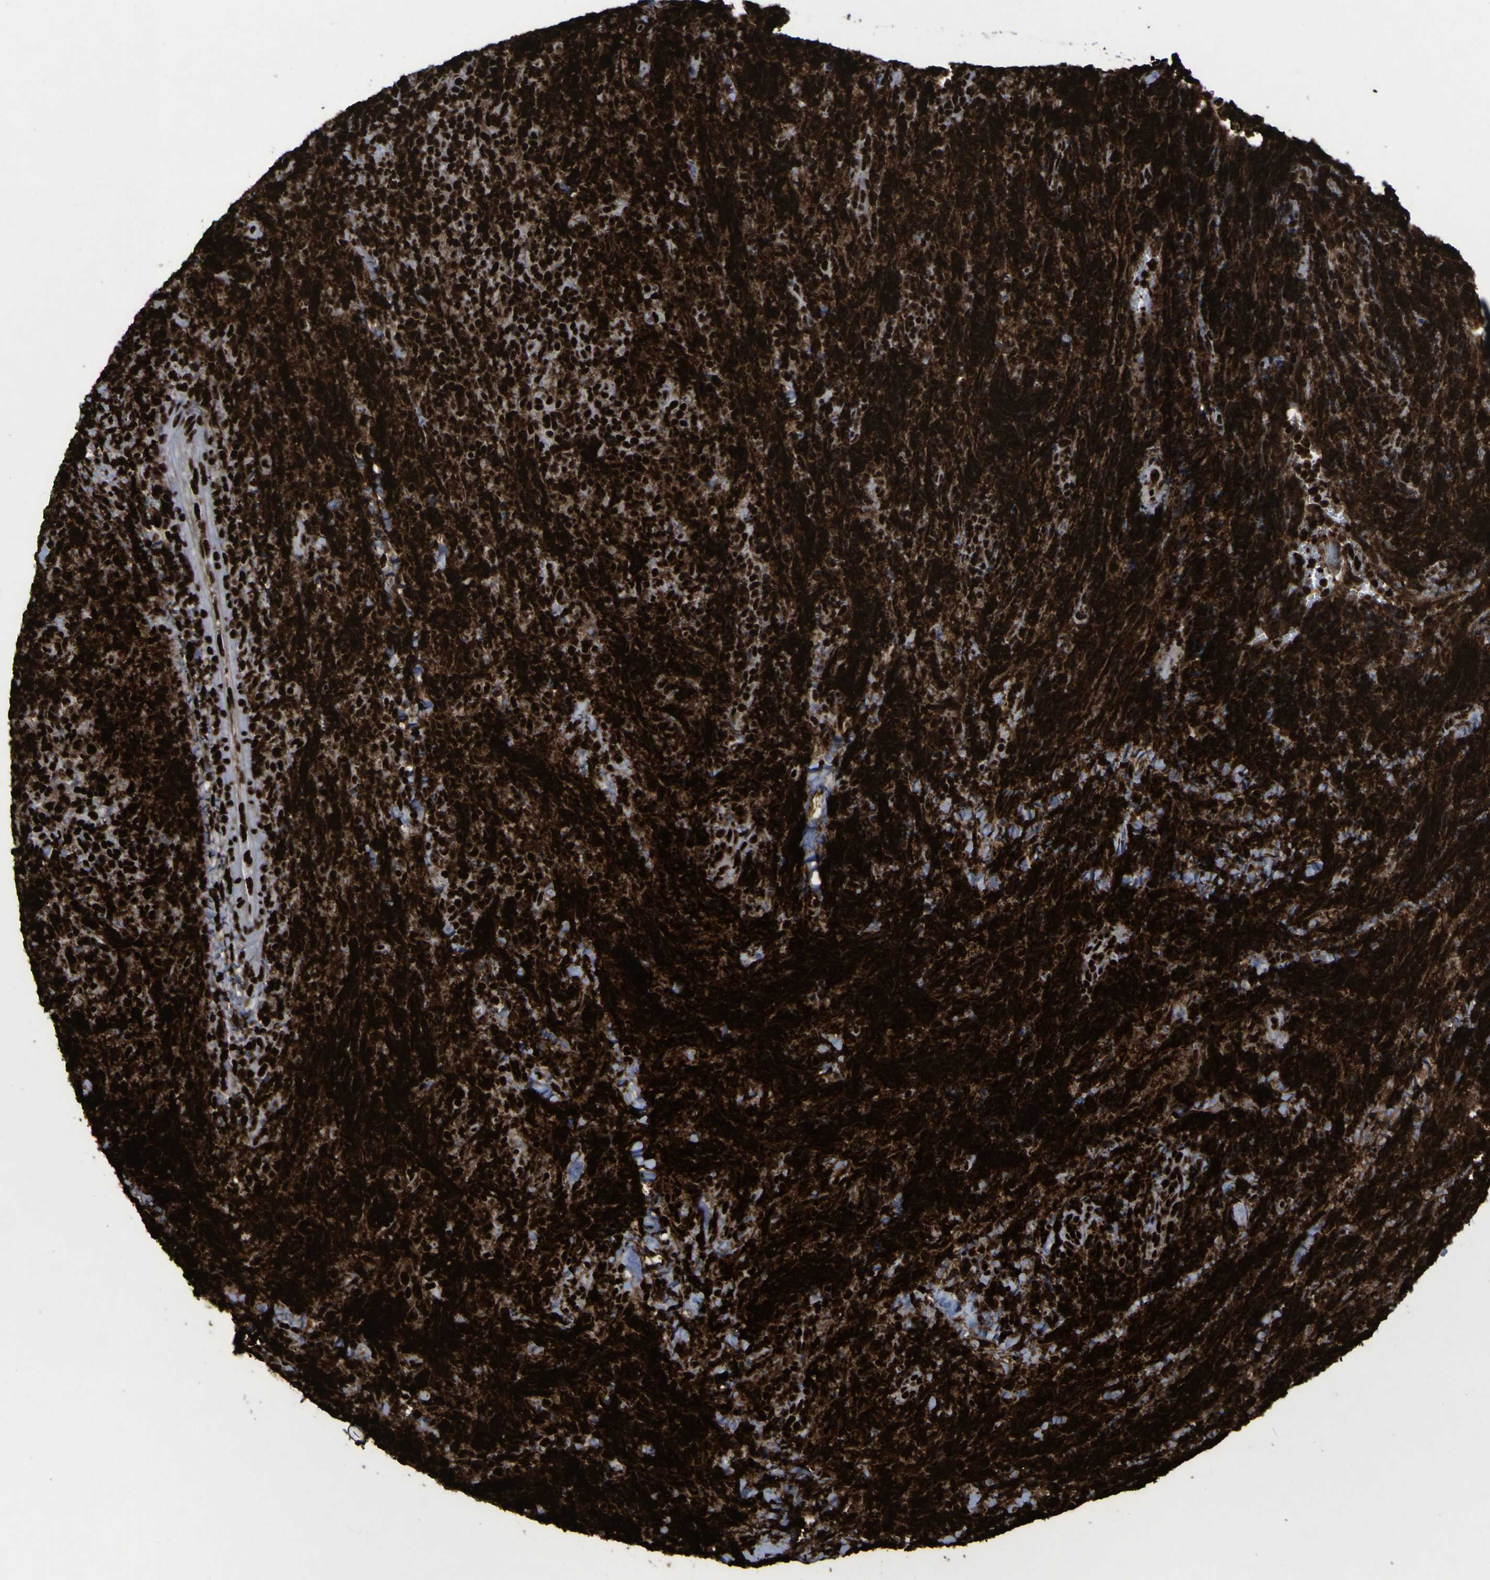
{"staining": {"intensity": "strong", "quantity": ">75%", "location": "cytoplasmic/membranous,nuclear"}, "tissue": "lymphoma", "cell_type": "Tumor cells", "image_type": "cancer", "snomed": [{"axis": "morphology", "description": "Malignant lymphoma, non-Hodgkin's type, High grade"}, {"axis": "topography", "description": "Tonsil"}], "caption": "Immunohistochemical staining of human lymphoma reveals strong cytoplasmic/membranous and nuclear protein expression in approximately >75% of tumor cells.", "gene": "NPM1", "patient": {"sex": "female", "age": 36}}